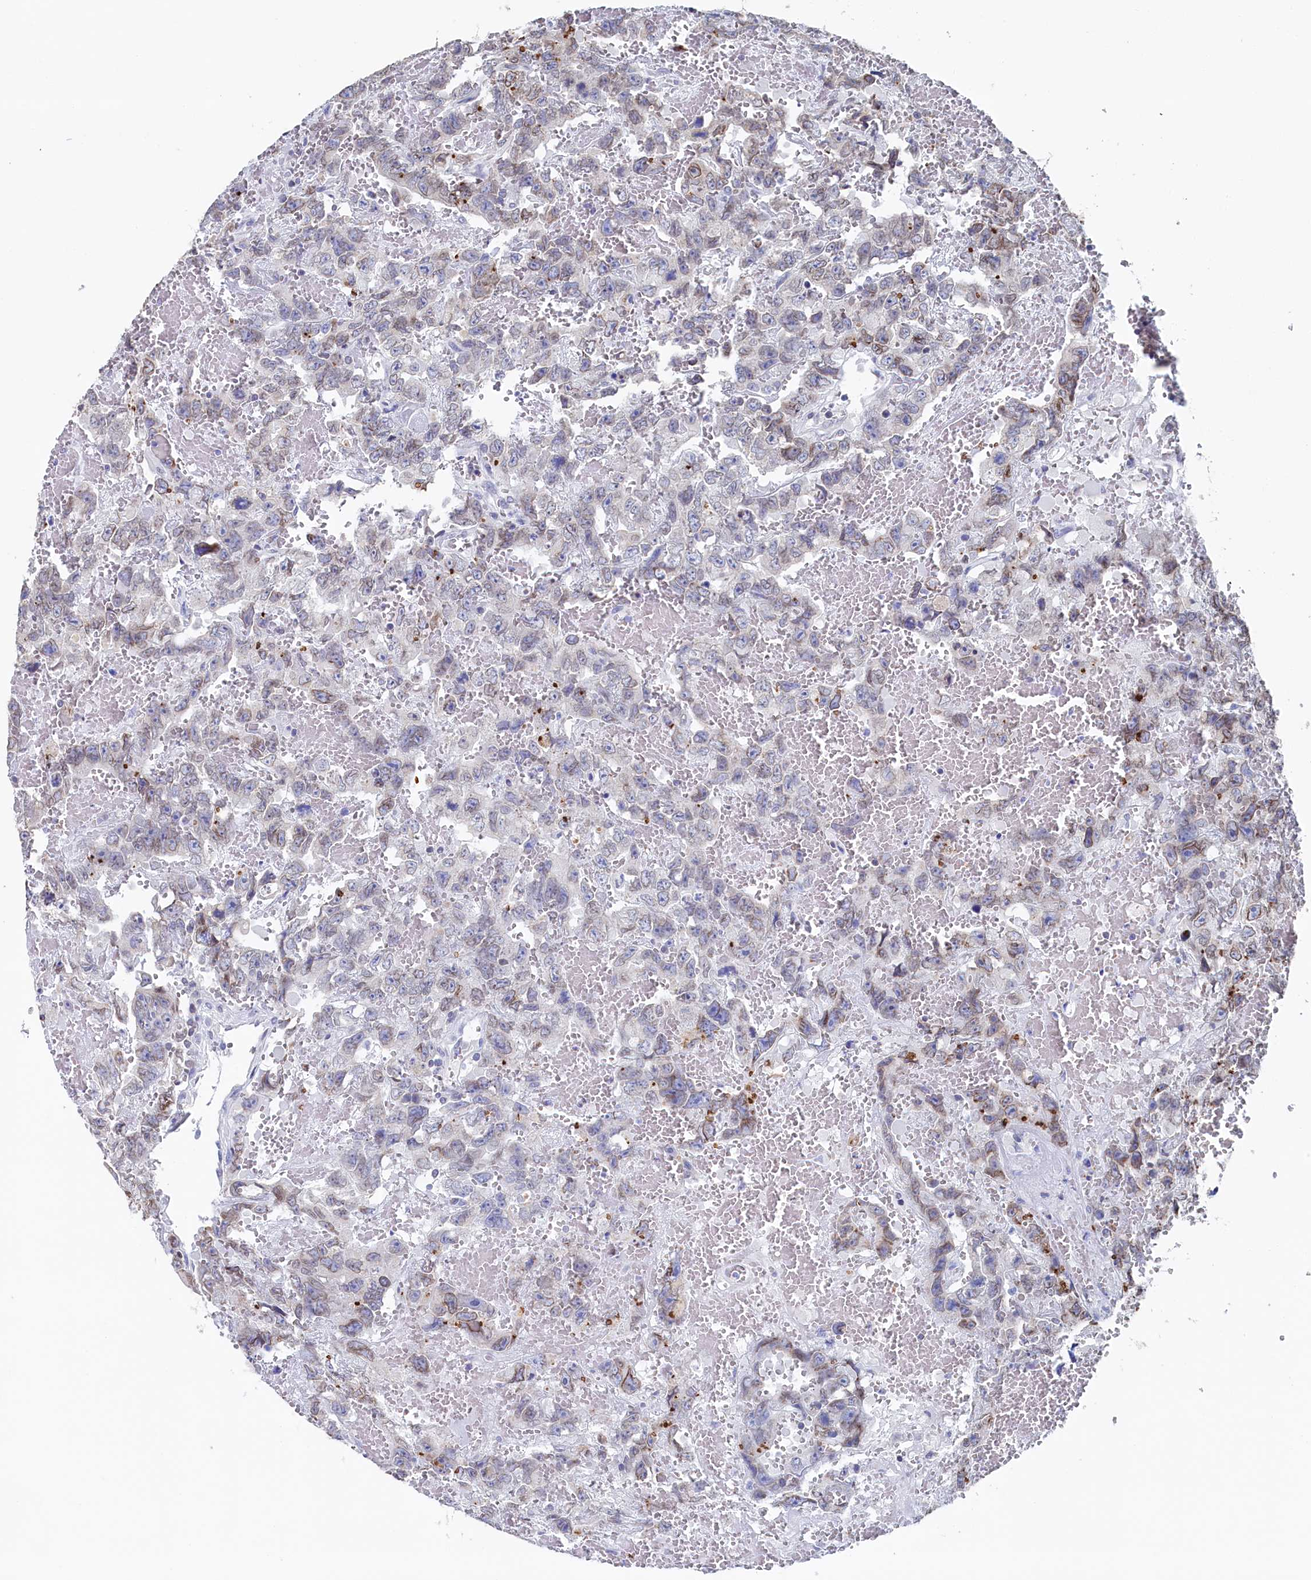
{"staining": {"intensity": "weak", "quantity": "<25%", "location": "cytoplasmic/membranous,nuclear"}, "tissue": "testis cancer", "cell_type": "Tumor cells", "image_type": "cancer", "snomed": [{"axis": "morphology", "description": "Carcinoma, Embryonal, NOS"}, {"axis": "topography", "description": "Testis"}], "caption": "This is an immunohistochemistry (IHC) histopathology image of embryonal carcinoma (testis). There is no staining in tumor cells.", "gene": "C11orf54", "patient": {"sex": "male", "age": 45}}